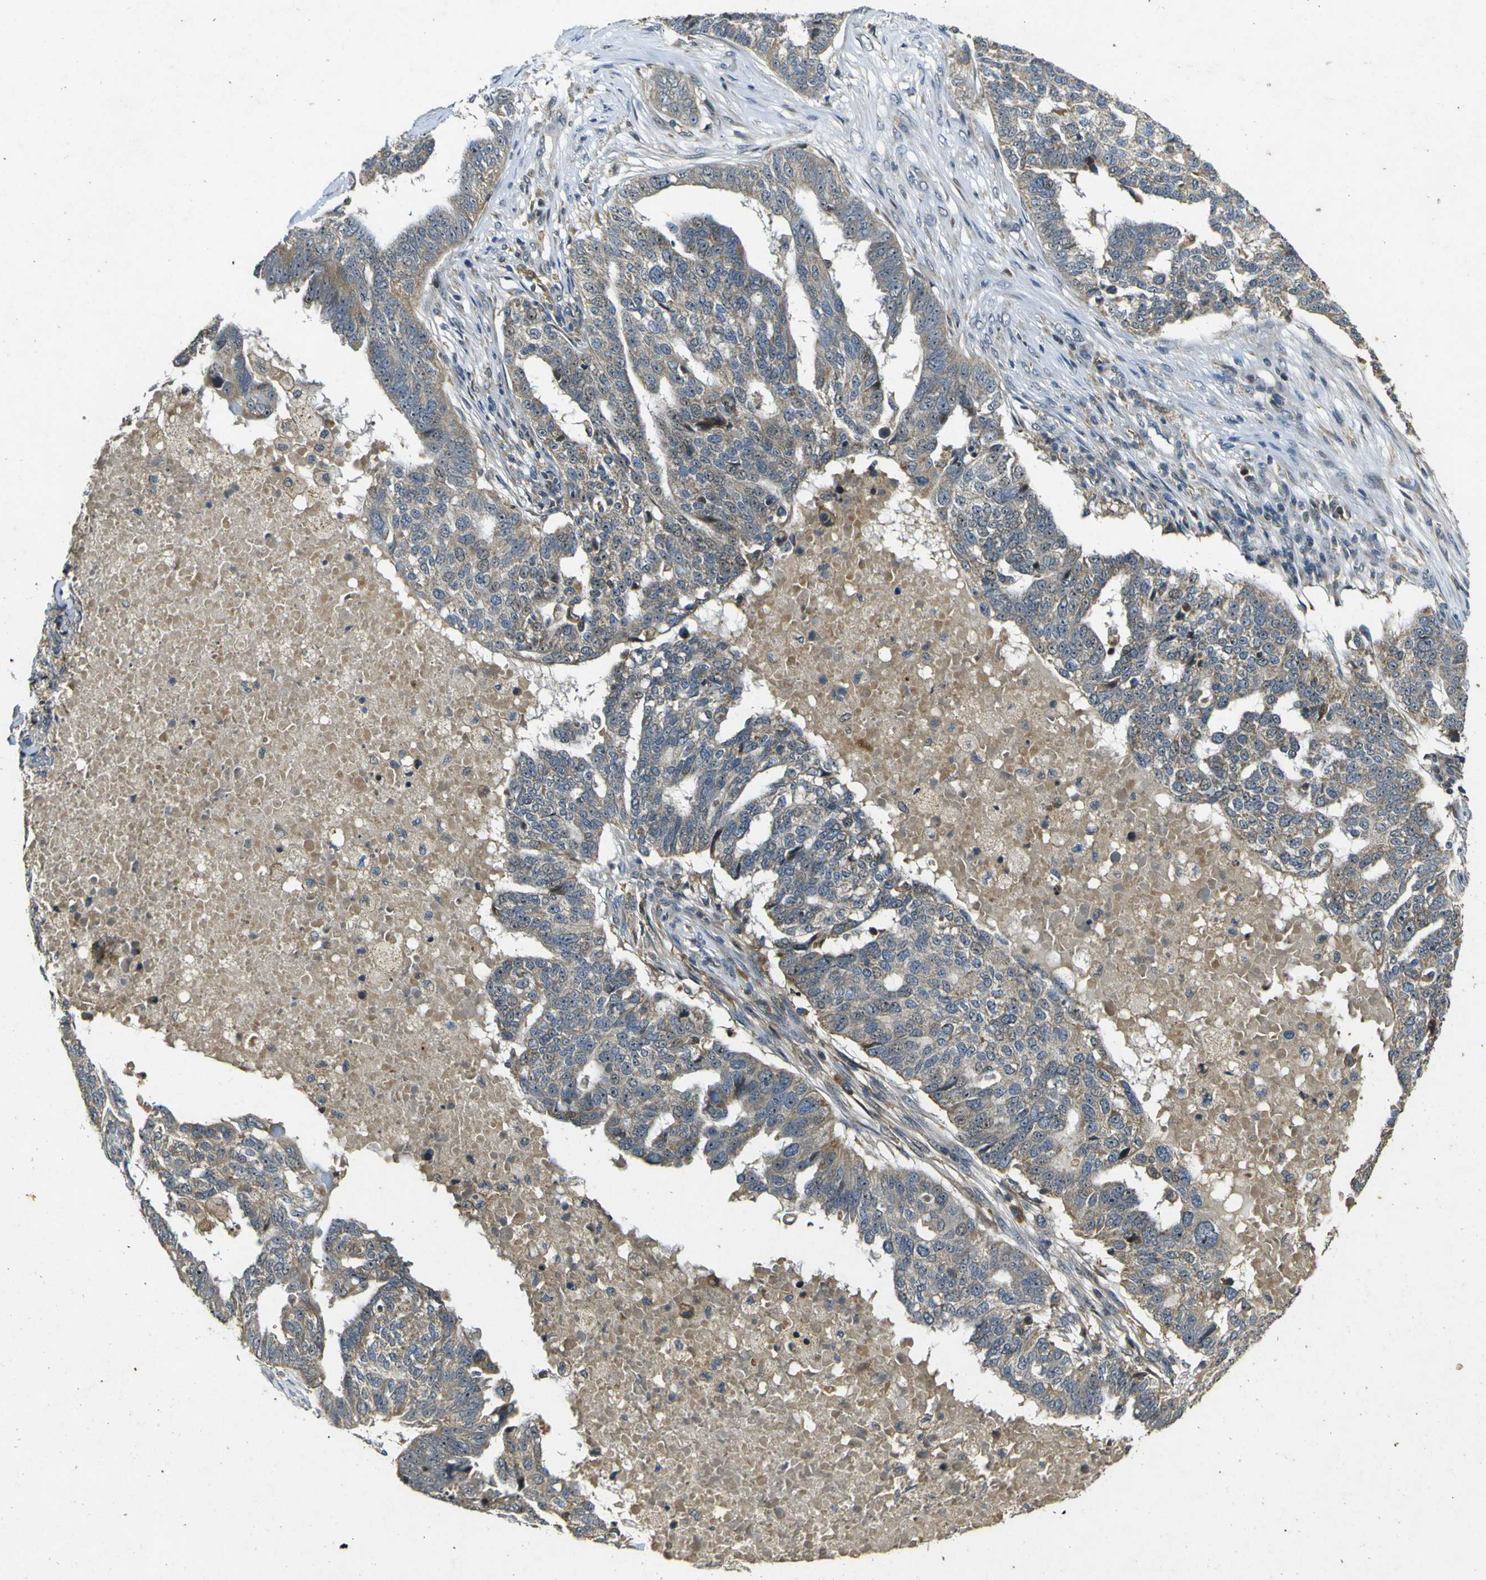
{"staining": {"intensity": "weak", "quantity": ">75%", "location": "cytoplasmic/membranous"}, "tissue": "ovarian cancer", "cell_type": "Tumor cells", "image_type": "cancer", "snomed": [{"axis": "morphology", "description": "Cystadenocarcinoma, serous, NOS"}, {"axis": "topography", "description": "Ovary"}], "caption": "This image exhibits immunohistochemistry staining of ovarian serous cystadenocarcinoma, with low weak cytoplasmic/membranous expression in about >75% of tumor cells.", "gene": "MAGI2", "patient": {"sex": "female", "age": 59}}